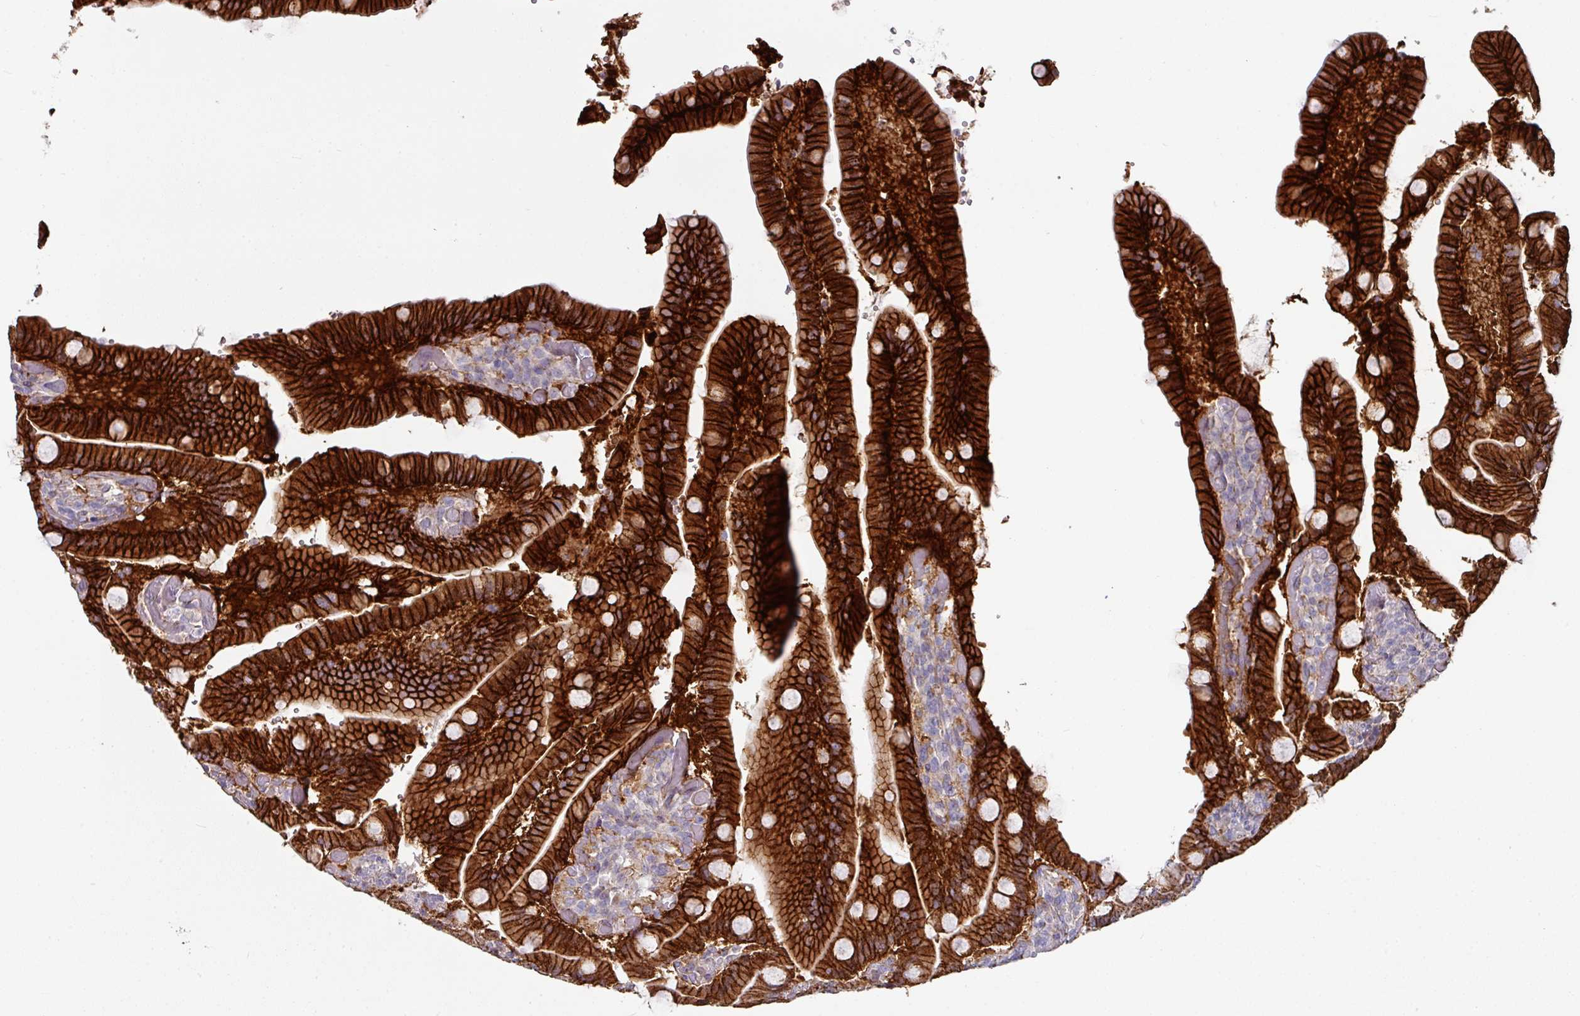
{"staining": {"intensity": "strong", "quantity": ">75%", "location": "cytoplasmic/membranous"}, "tissue": "duodenum", "cell_type": "Glandular cells", "image_type": "normal", "snomed": [{"axis": "morphology", "description": "Normal tissue, NOS"}, {"axis": "topography", "description": "Duodenum"}], "caption": "Immunohistochemical staining of benign human duodenum reveals >75% levels of strong cytoplasmic/membranous protein expression in approximately >75% of glandular cells.", "gene": "JUP", "patient": {"sex": "female", "age": 62}}